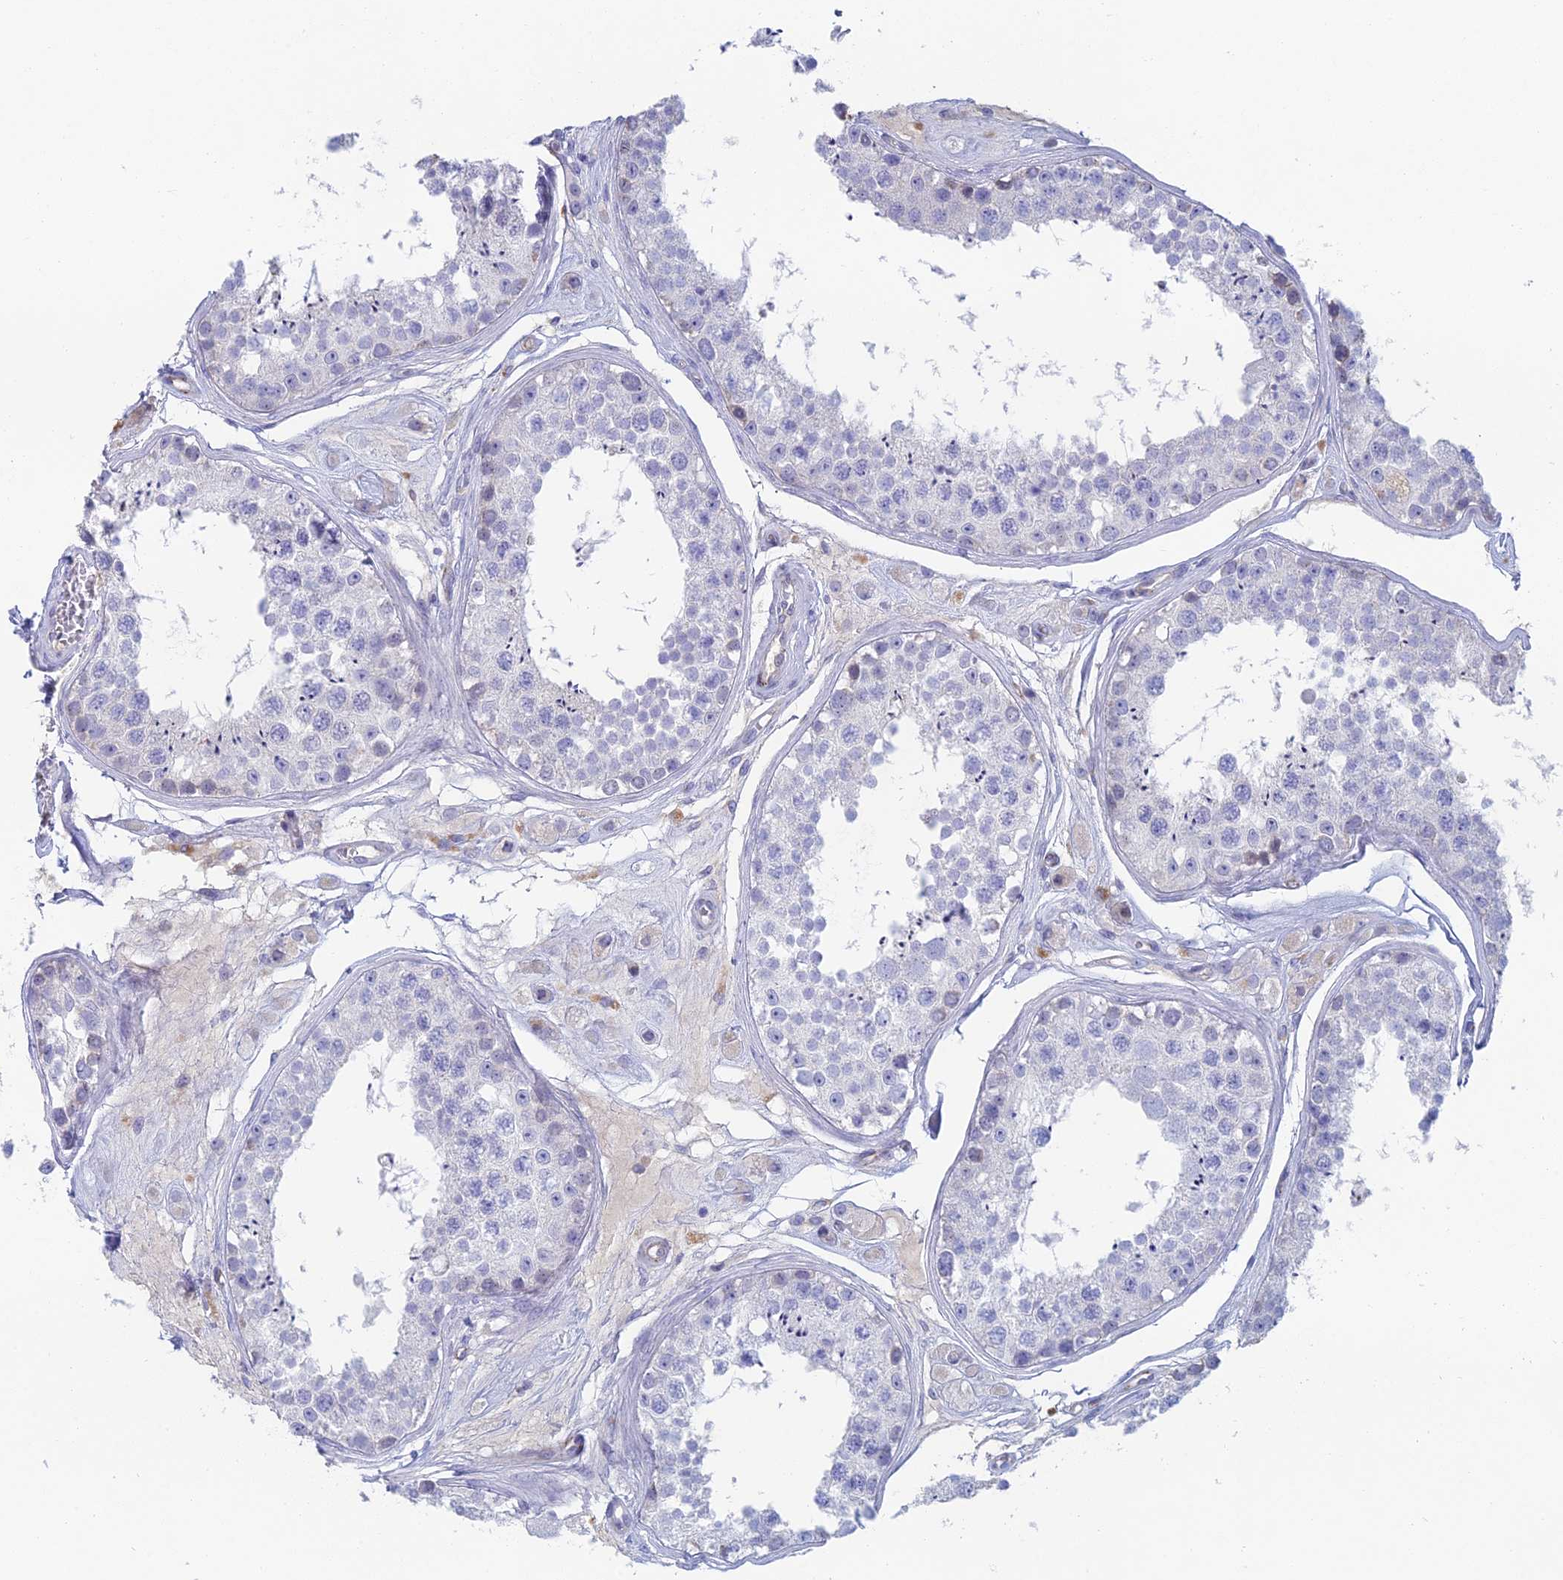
{"staining": {"intensity": "negative", "quantity": "none", "location": "none"}, "tissue": "testis", "cell_type": "Cells in seminiferous ducts", "image_type": "normal", "snomed": [{"axis": "morphology", "description": "Normal tissue, NOS"}, {"axis": "topography", "description": "Testis"}], "caption": "A high-resolution micrograph shows IHC staining of benign testis, which demonstrates no significant expression in cells in seminiferous ducts. (DAB IHC with hematoxylin counter stain).", "gene": "FERD3L", "patient": {"sex": "male", "age": 25}}